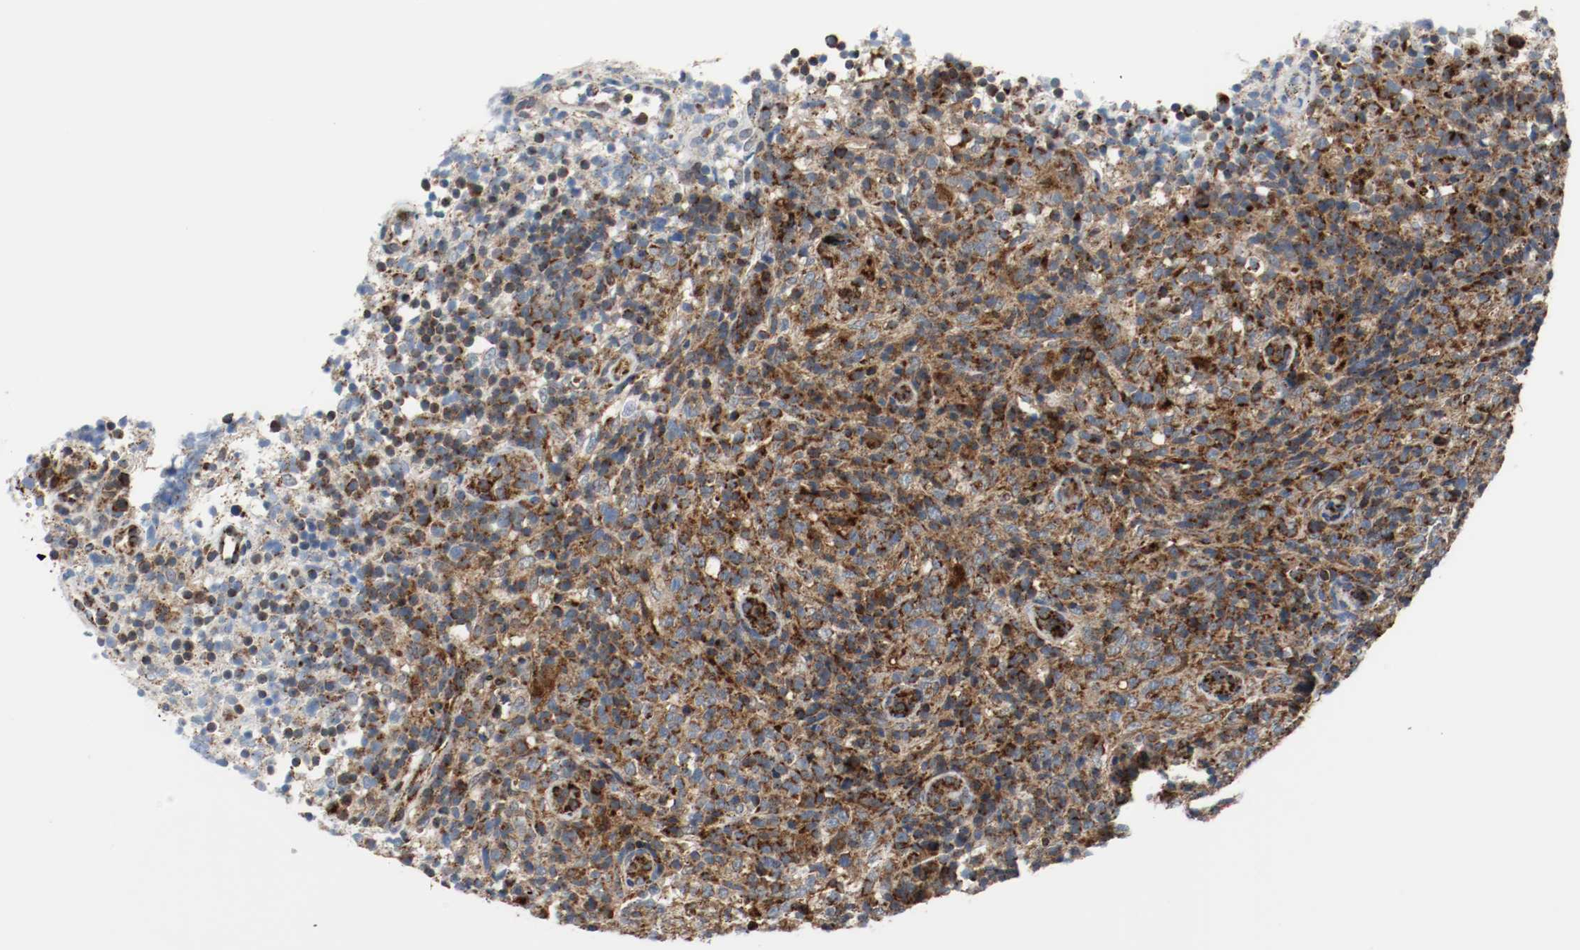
{"staining": {"intensity": "strong", "quantity": ">75%", "location": "cytoplasmic/membranous"}, "tissue": "lymphoma", "cell_type": "Tumor cells", "image_type": "cancer", "snomed": [{"axis": "morphology", "description": "Malignant lymphoma, non-Hodgkin's type, High grade"}, {"axis": "topography", "description": "Lymph node"}], "caption": "High-power microscopy captured an IHC image of lymphoma, revealing strong cytoplasmic/membranous staining in about >75% of tumor cells.", "gene": "TXNRD1", "patient": {"sex": "female", "age": 76}}